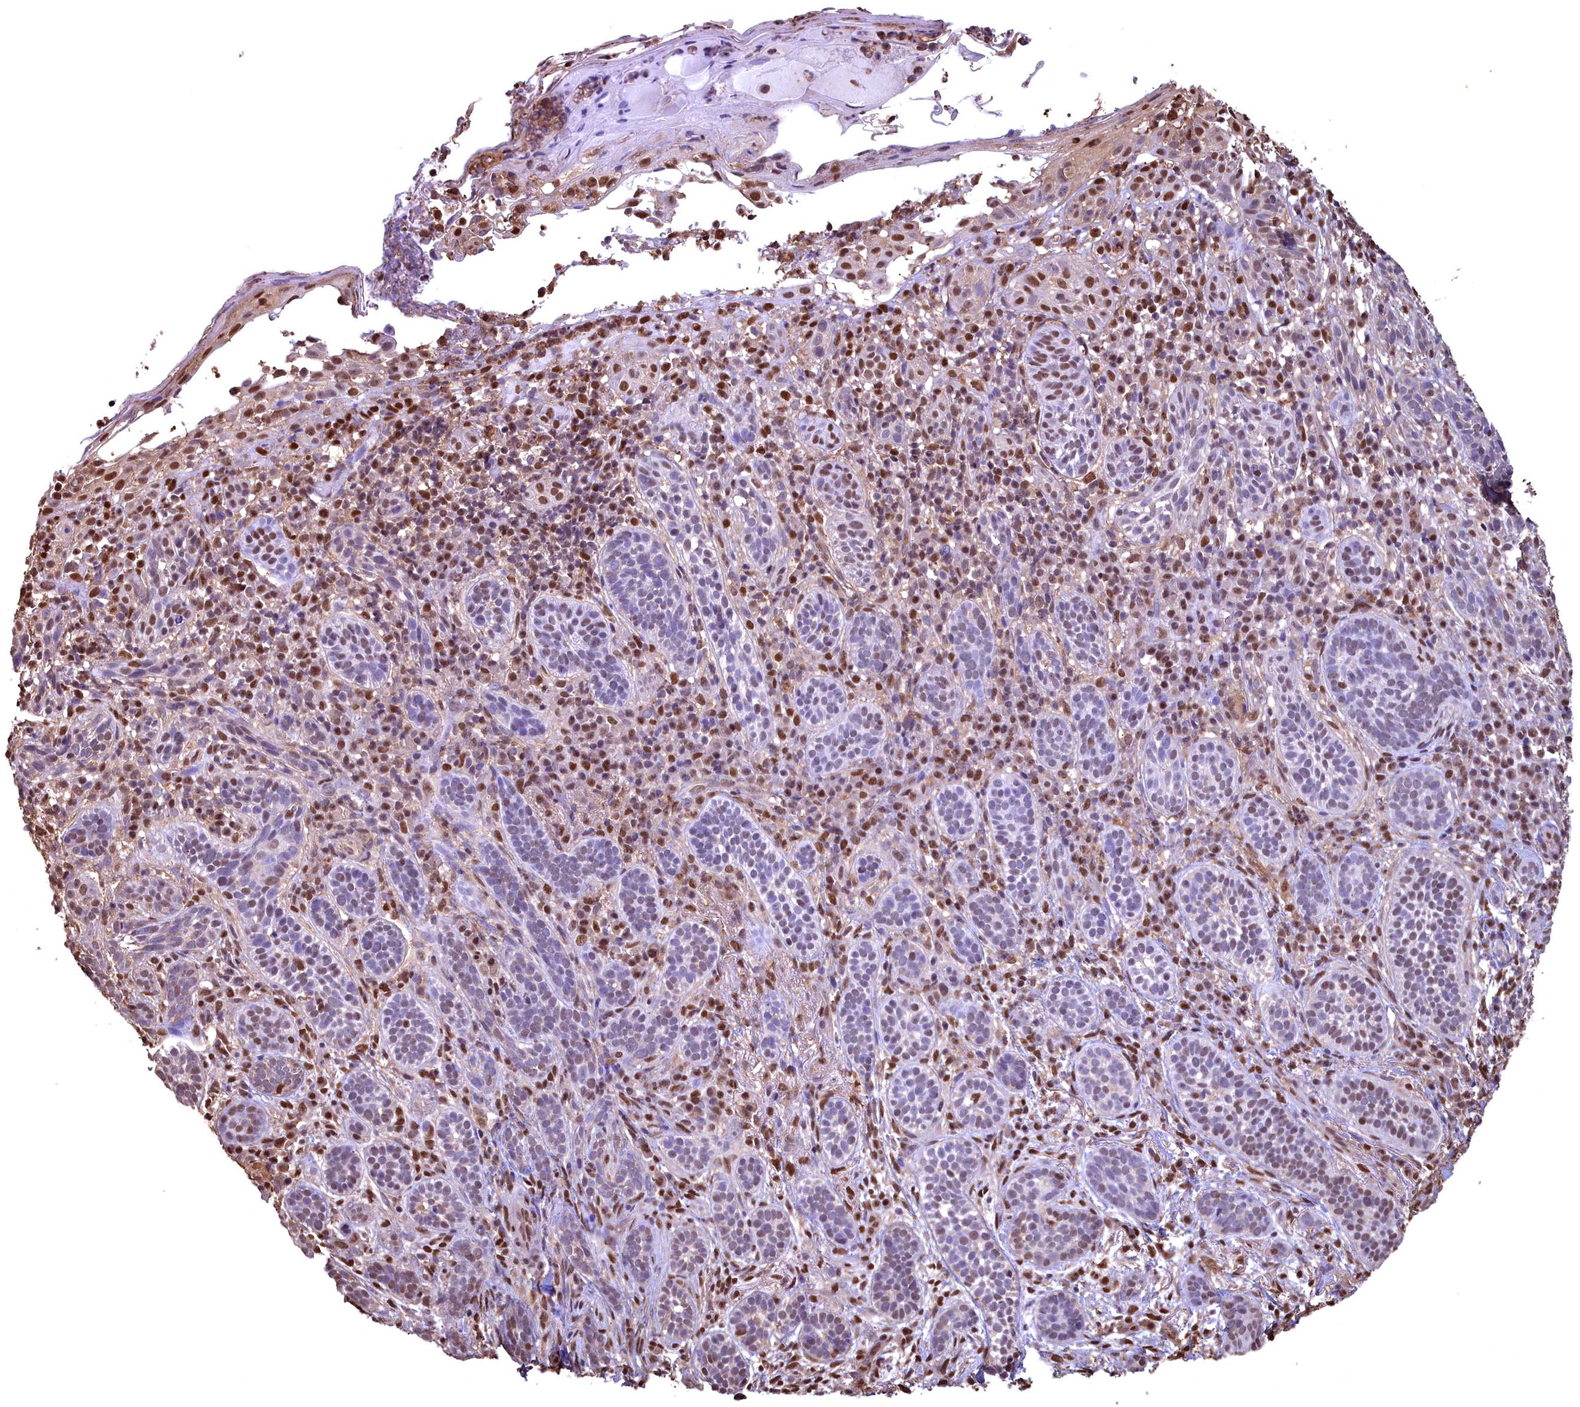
{"staining": {"intensity": "moderate", "quantity": "<25%", "location": "nuclear"}, "tissue": "skin cancer", "cell_type": "Tumor cells", "image_type": "cancer", "snomed": [{"axis": "morphology", "description": "Basal cell carcinoma"}, {"axis": "topography", "description": "Skin"}], "caption": "This photomicrograph displays immunohistochemistry (IHC) staining of basal cell carcinoma (skin), with low moderate nuclear staining in about <25% of tumor cells.", "gene": "GAPDH", "patient": {"sex": "male", "age": 71}}